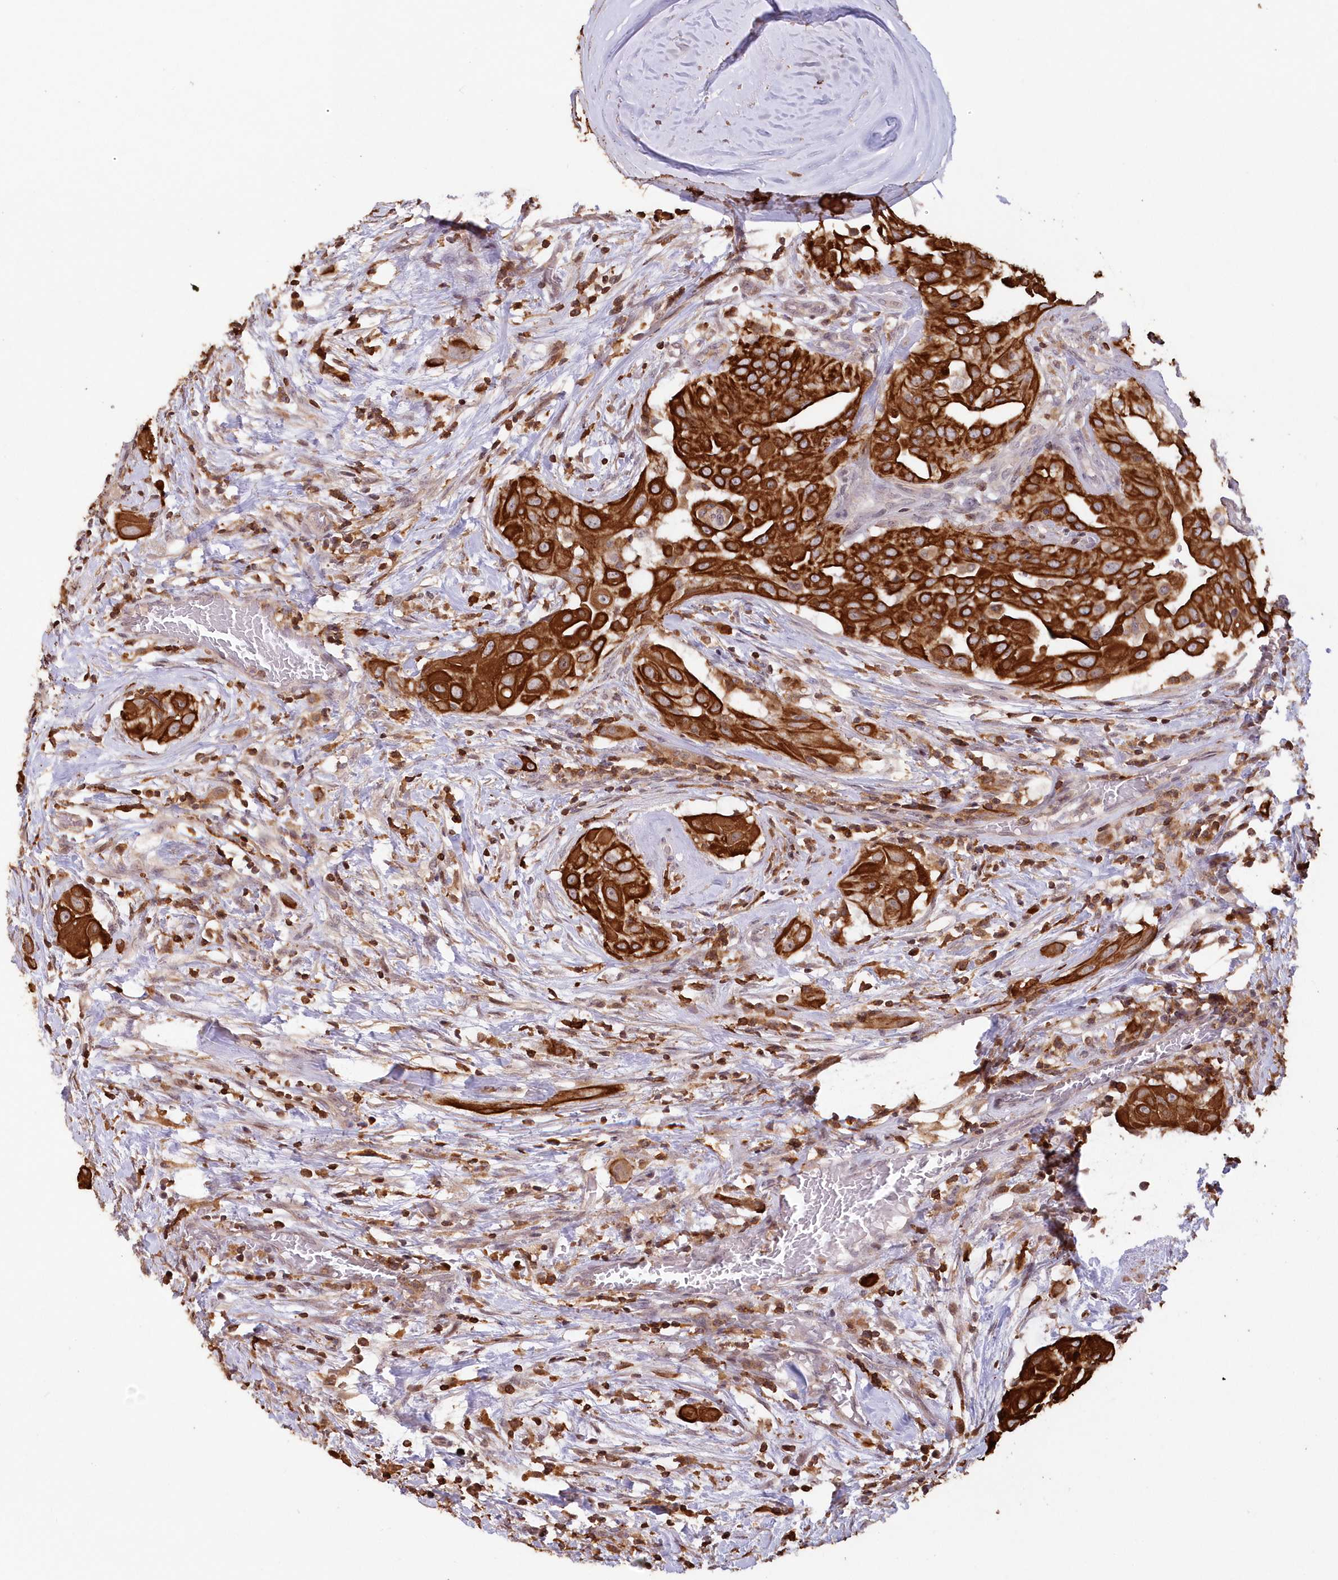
{"staining": {"intensity": "strong", "quantity": ">75%", "location": "cytoplasmic/membranous"}, "tissue": "thyroid cancer", "cell_type": "Tumor cells", "image_type": "cancer", "snomed": [{"axis": "morphology", "description": "Papillary adenocarcinoma, NOS"}, {"axis": "topography", "description": "Thyroid gland"}], "caption": "Immunohistochemistry photomicrograph of human thyroid cancer (papillary adenocarcinoma) stained for a protein (brown), which demonstrates high levels of strong cytoplasmic/membranous positivity in about >75% of tumor cells.", "gene": "SNED1", "patient": {"sex": "female", "age": 59}}